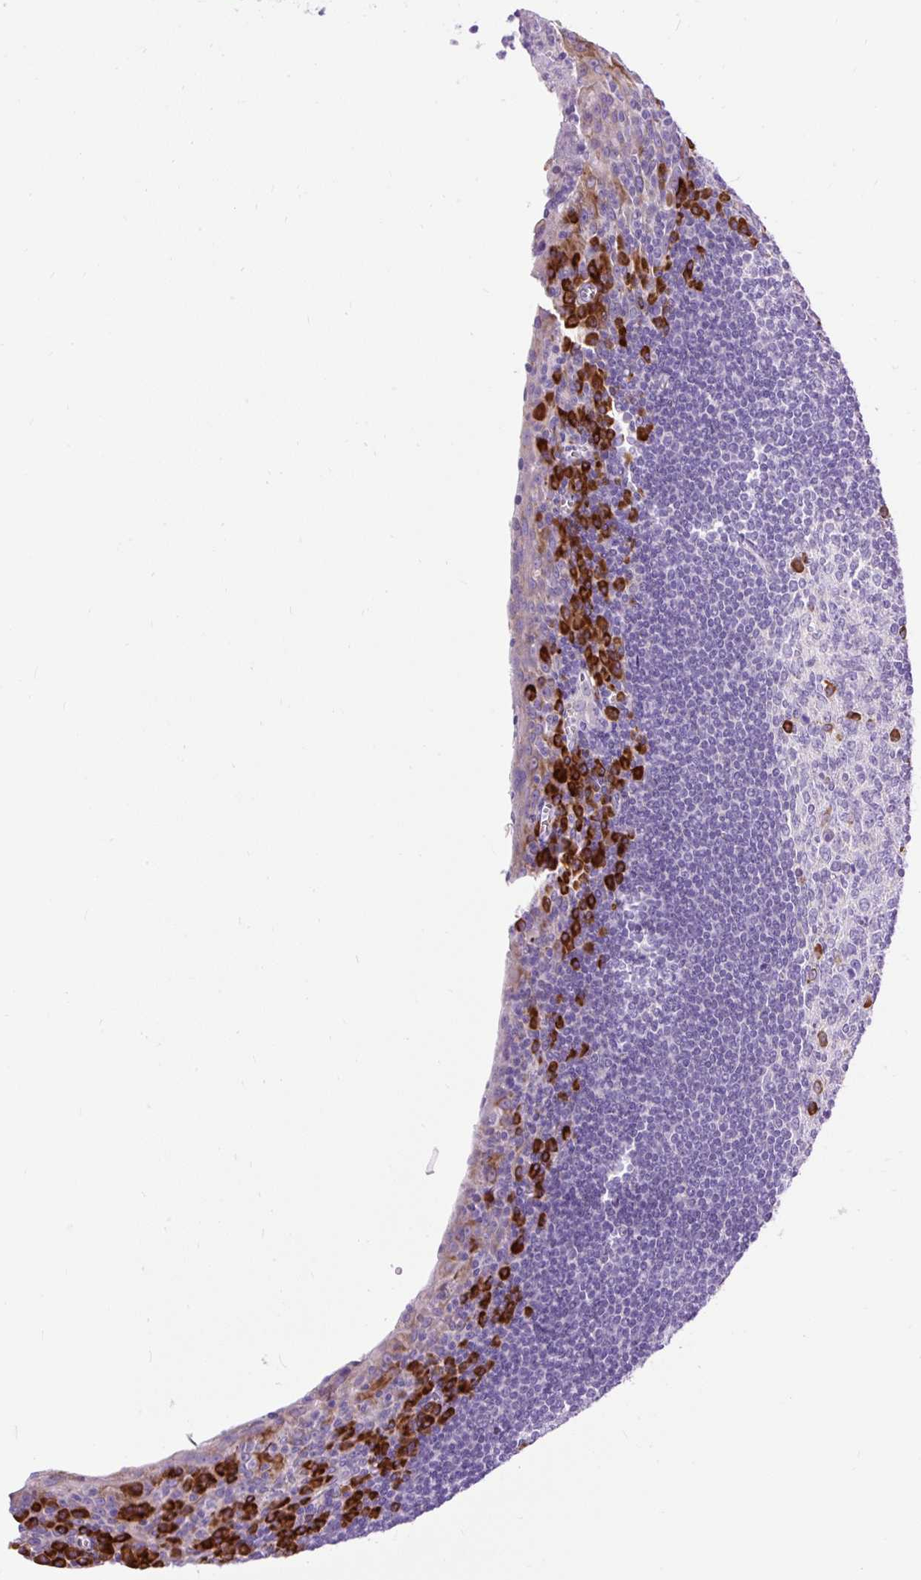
{"staining": {"intensity": "strong", "quantity": "<25%", "location": "cytoplasmic/membranous"}, "tissue": "tonsil", "cell_type": "Germinal center cells", "image_type": "normal", "snomed": [{"axis": "morphology", "description": "Normal tissue, NOS"}, {"axis": "topography", "description": "Tonsil"}], "caption": "An immunohistochemistry (IHC) image of benign tissue is shown. Protein staining in brown highlights strong cytoplasmic/membranous positivity in tonsil within germinal center cells.", "gene": "DDOST", "patient": {"sex": "male", "age": 27}}